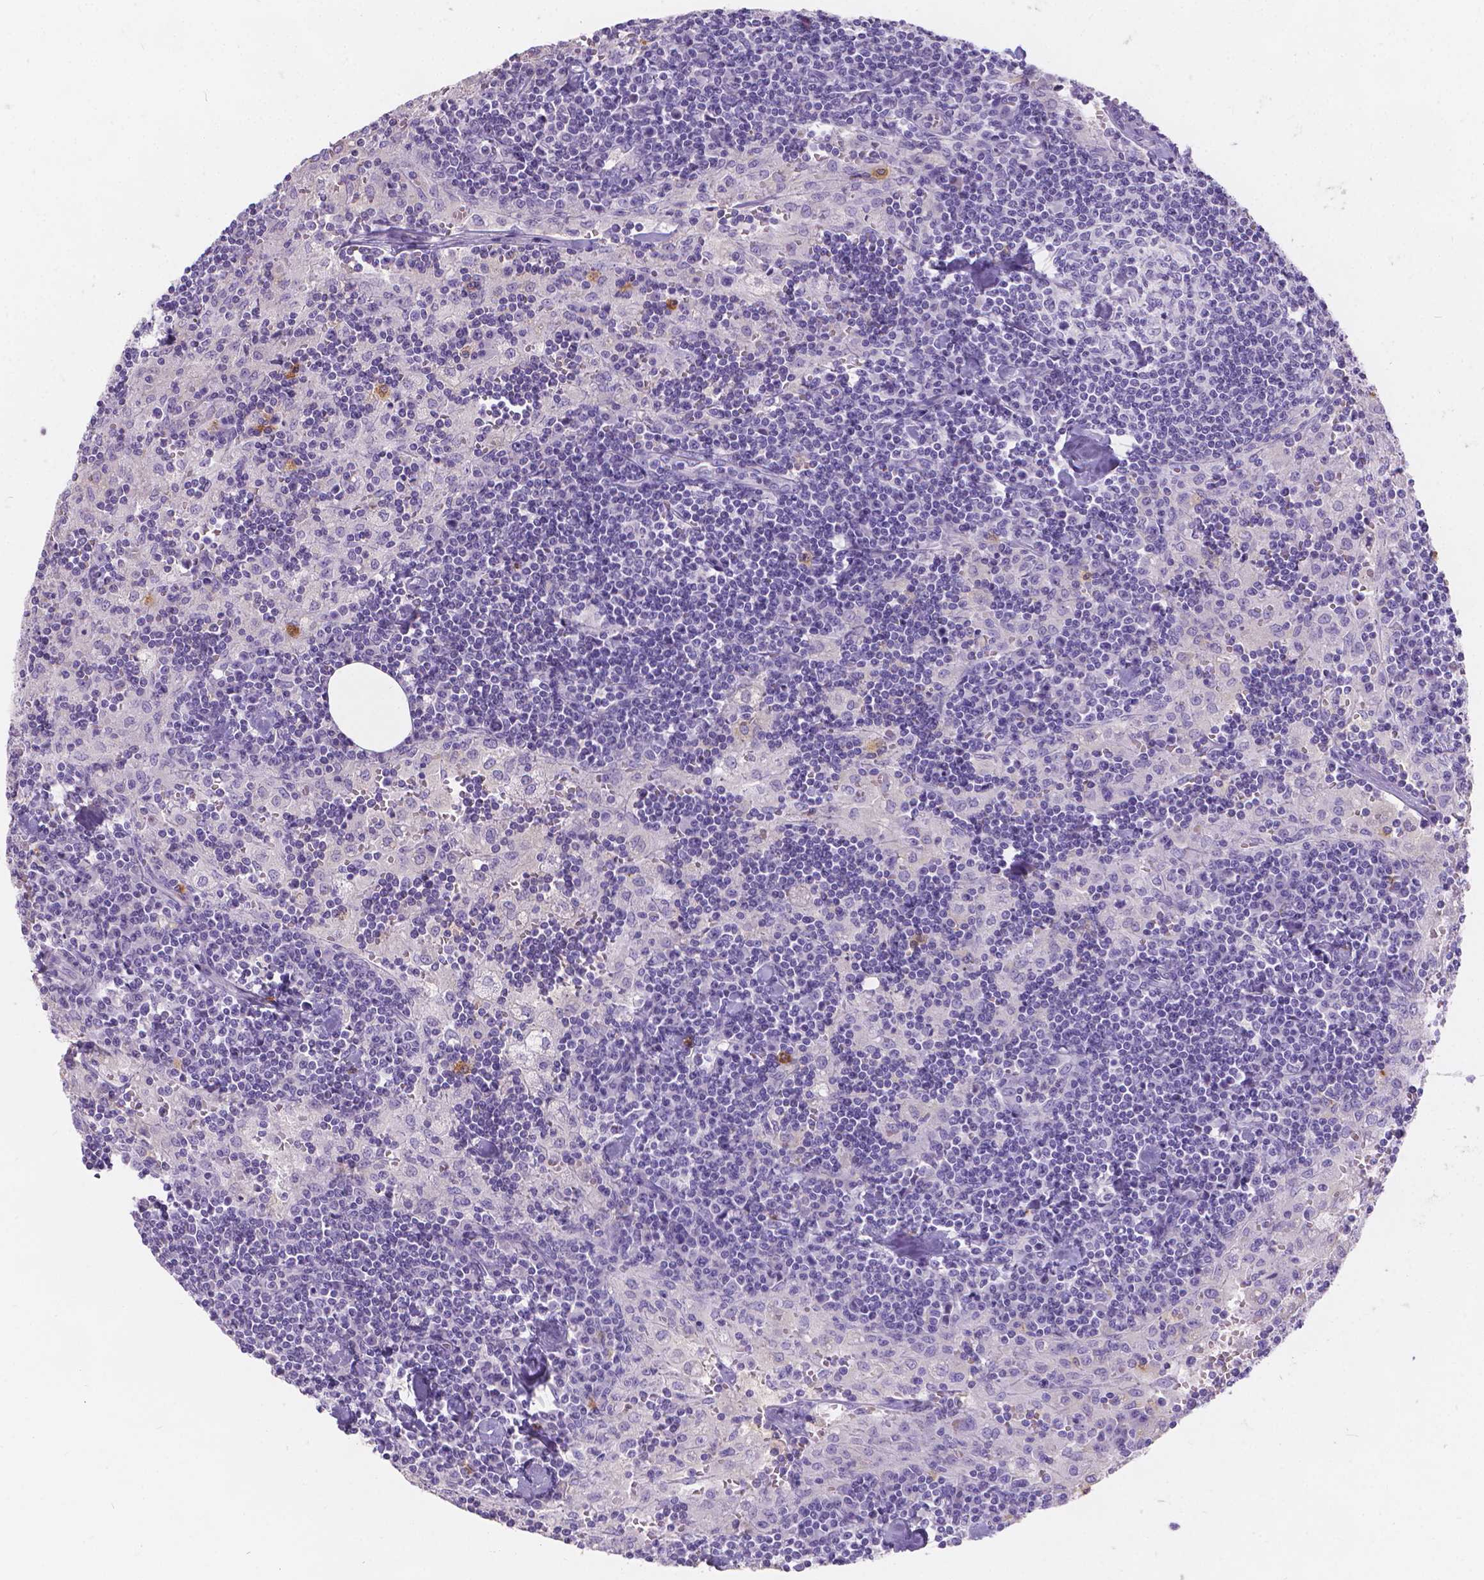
{"staining": {"intensity": "negative", "quantity": "none", "location": "none"}, "tissue": "lymph node", "cell_type": "Germinal center cells", "image_type": "normal", "snomed": [{"axis": "morphology", "description": "Normal tissue, NOS"}, {"axis": "topography", "description": "Lymph node"}], "caption": "This histopathology image is of unremarkable lymph node stained with immunohistochemistry to label a protein in brown with the nuclei are counter-stained blue. There is no staining in germinal center cells. (DAB (3,3'-diaminobenzidine) immunohistochemistry (IHC) visualized using brightfield microscopy, high magnification).", "gene": "GNRHR", "patient": {"sex": "male", "age": 55}}